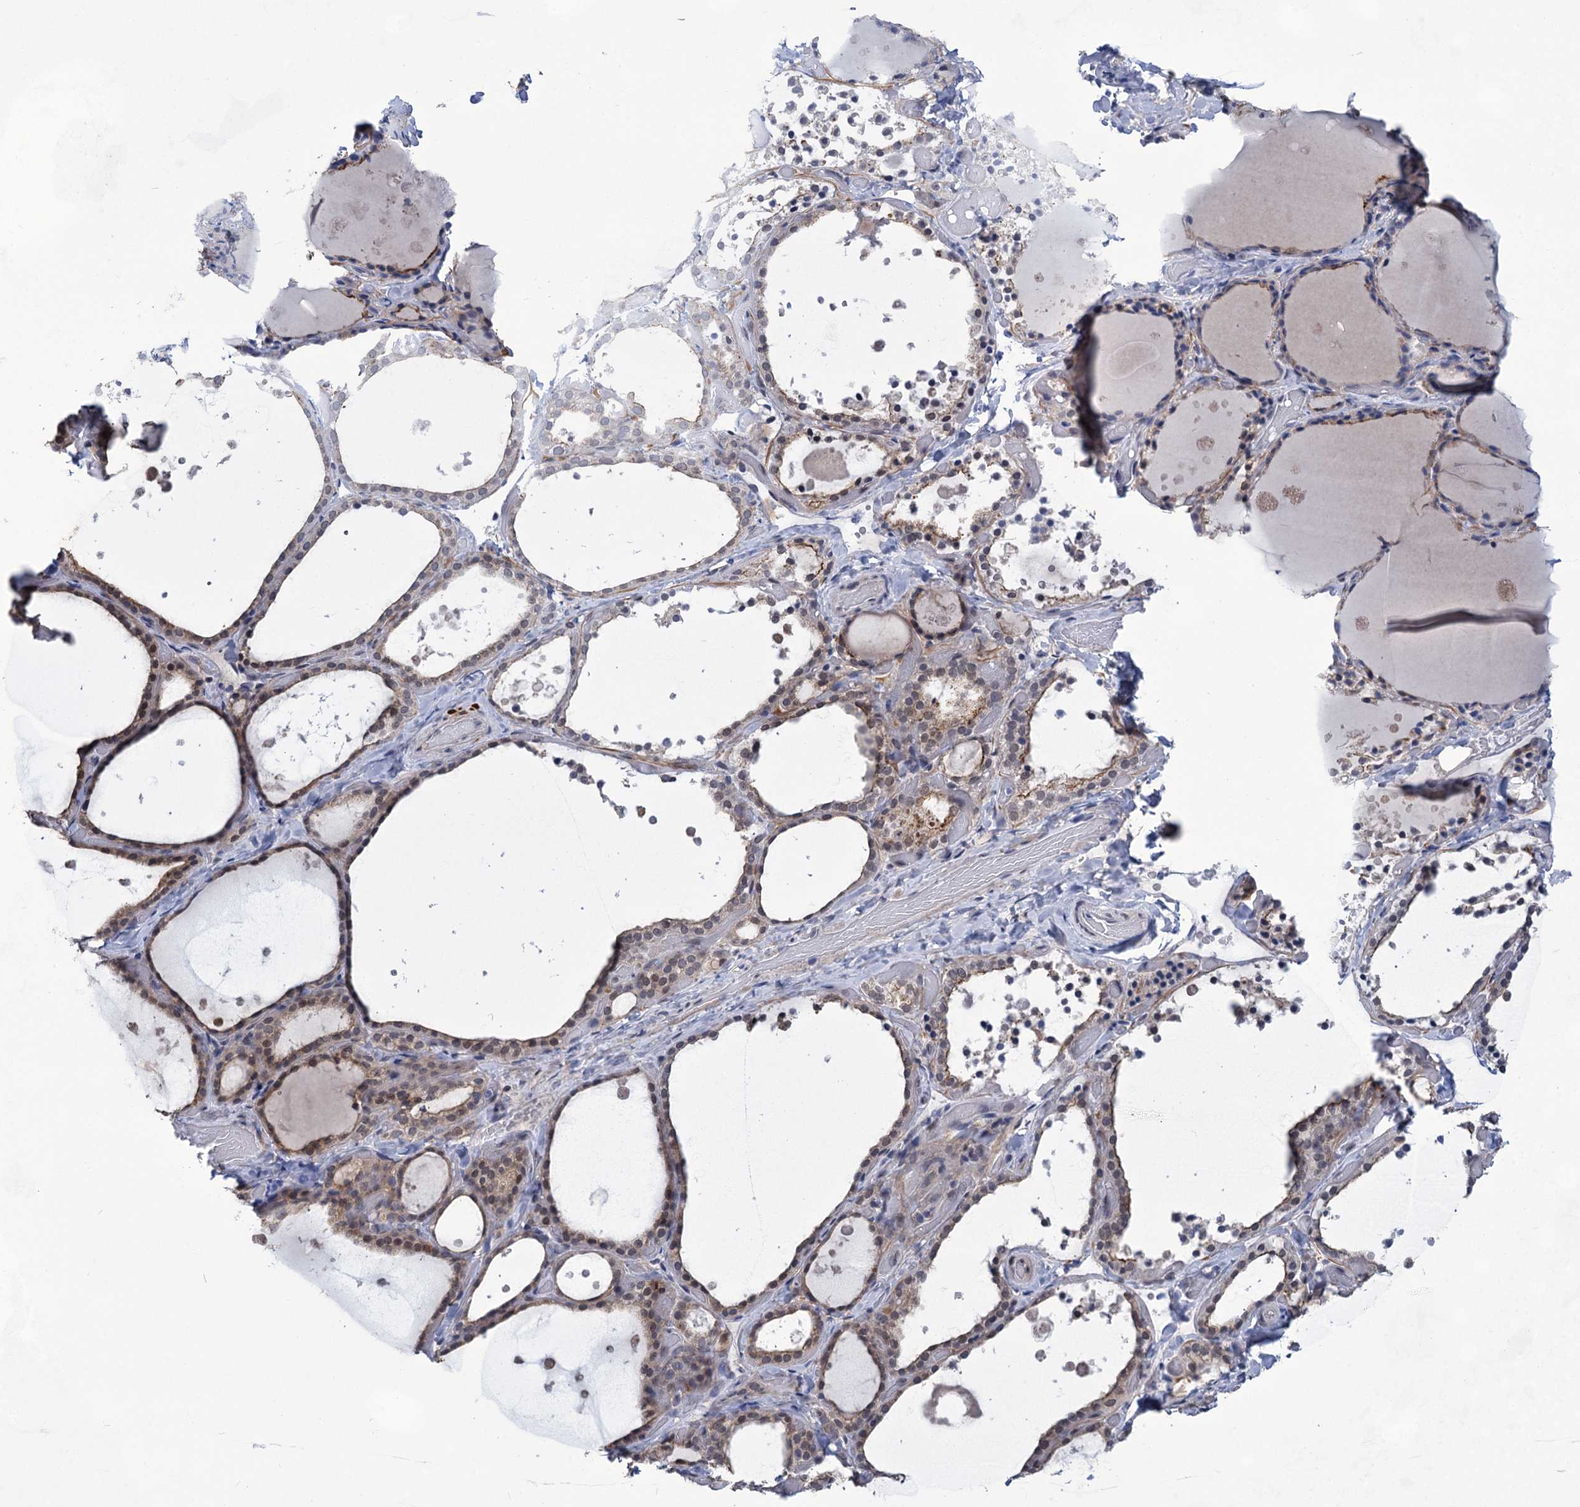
{"staining": {"intensity": "moderate", "quantity": "<25%", "location": "cytoplasmic/membranous,nuclear"}, "tissue": "thyroid gland", "cell_type": "Glandular cells", "image_type": "normal", "snomed": [{"axis": "morphology", "description": "Normal tissue, NOS"}, {"axis": "topography", "description": "Thyroid gland"}], "caption": "A micrograph showing moderate cytoplasmic/membranous,nuclear positivity in approximately <25% of glandular cells in benign thyroid gland, as visualized by brown immunohistochemical staining.", "gene": "TTC17", "patient": {"sex": "female", "age": 44}}